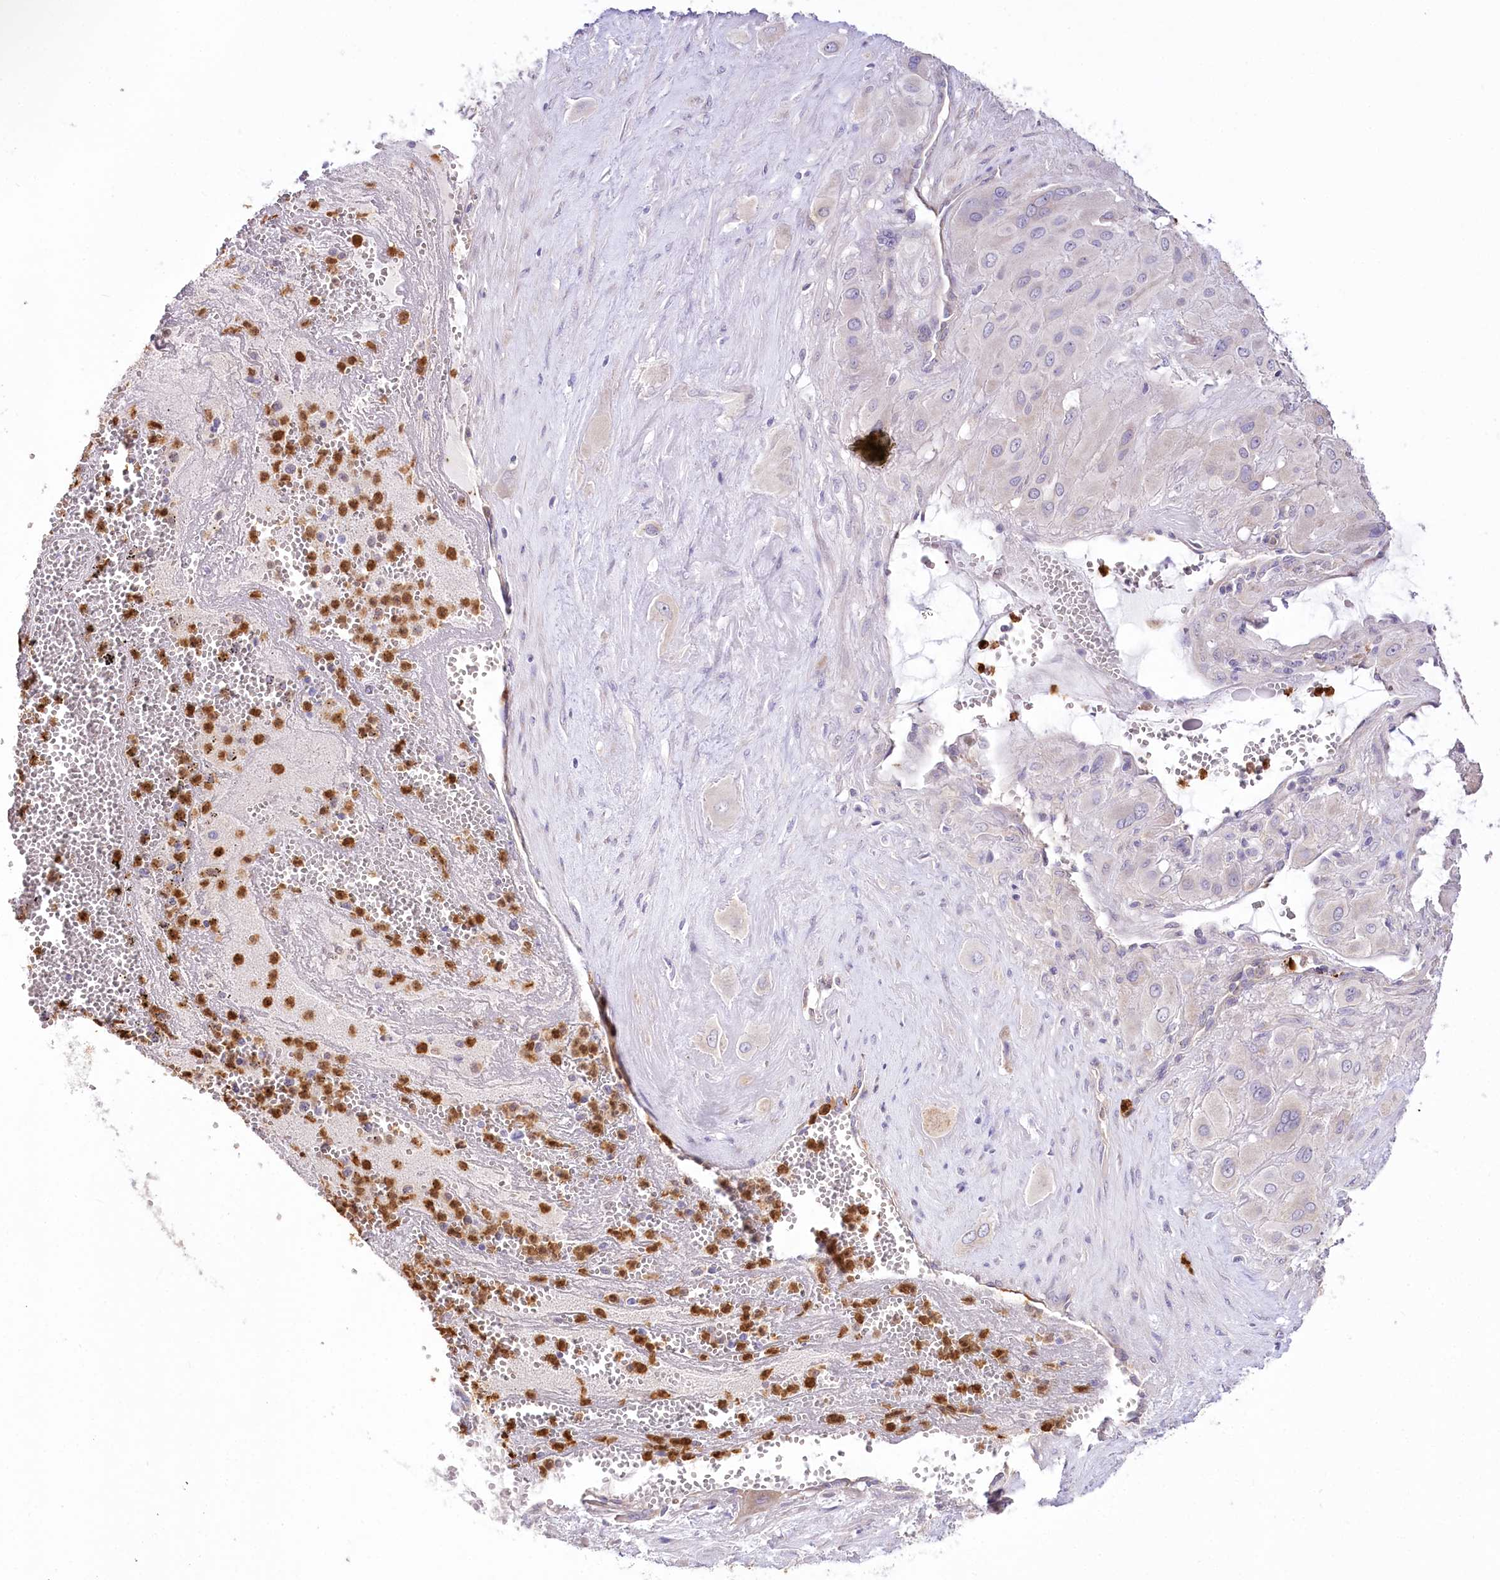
{"staining": {"intensity": "negative", "quantity": "none", "location": "none"}, "tissue": "cervical cancer", "cell_type": "Tumor cells", "image_type": "cancer", "snomed": [{"axis": "morphology", "description": "Squamous cell carcinoma, NOS"}, {"axis": "topography", "description": "Cervix"}], "caption": "High power microscopy micrograph of an immunohistochemistry image of cervical cancer, revealing no significant positivity in tumor cells.", "gene": "DPYD", "patient": {"sex": "female", "age": 34}}